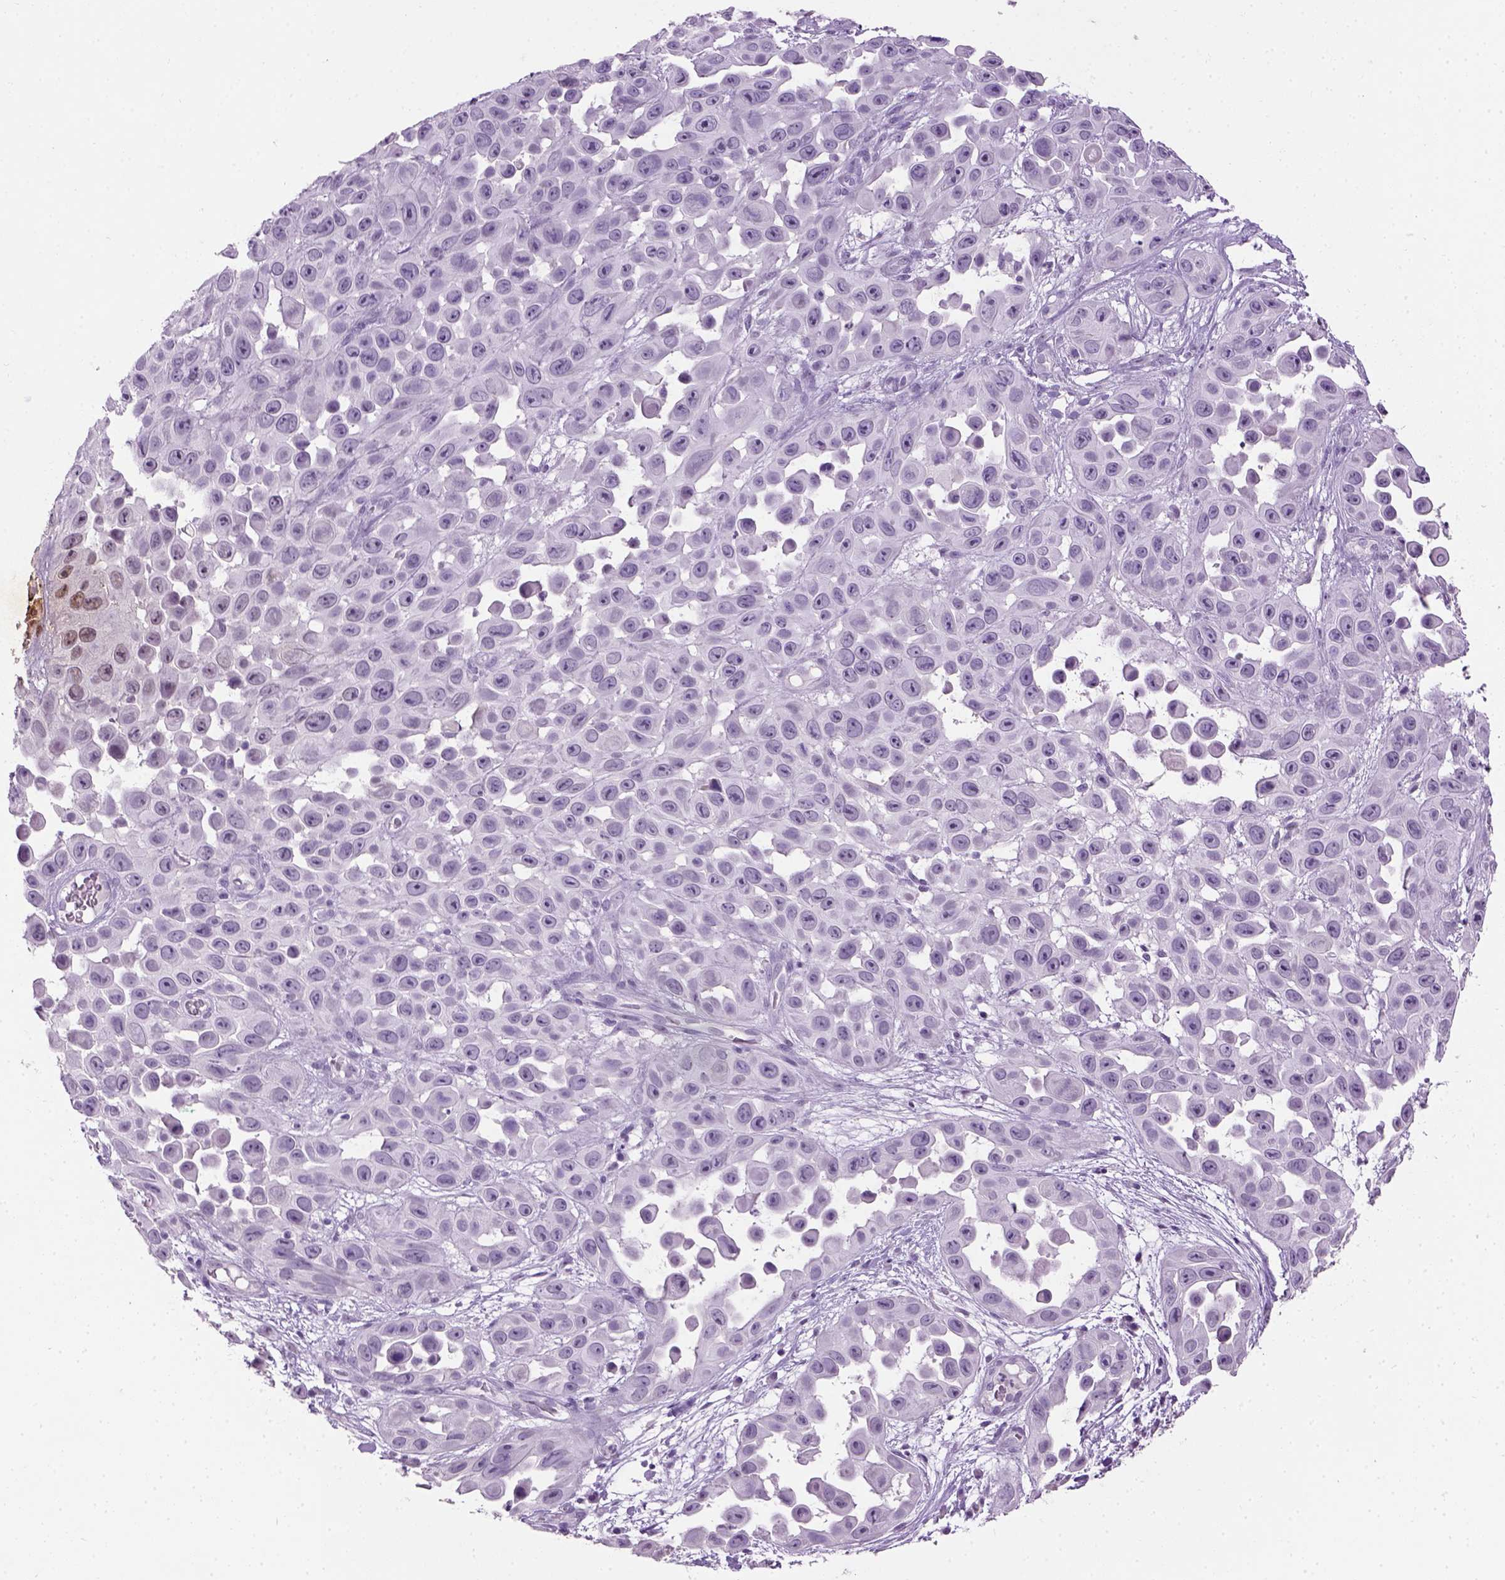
{"staining": {"intensity": "negative", "quantity": "none", "location": "none"}, "tissue": "skin cancer", "cell_type": "Tumor cells", "image_type": "cancer", "snomed": [{"axis": "morphology", "description": "Squamous cell carcinoma, NOS"}, {"axis": "topography", "description": "Skin"}], "caption": "High power microscopy image of an immunohistochemistry photomicrograph of skin squamous cell carcinoma, revealing no significant staining in tumor cells.", "gene": "GABRB2", "patient": {"sex": "male", "age": 81}}